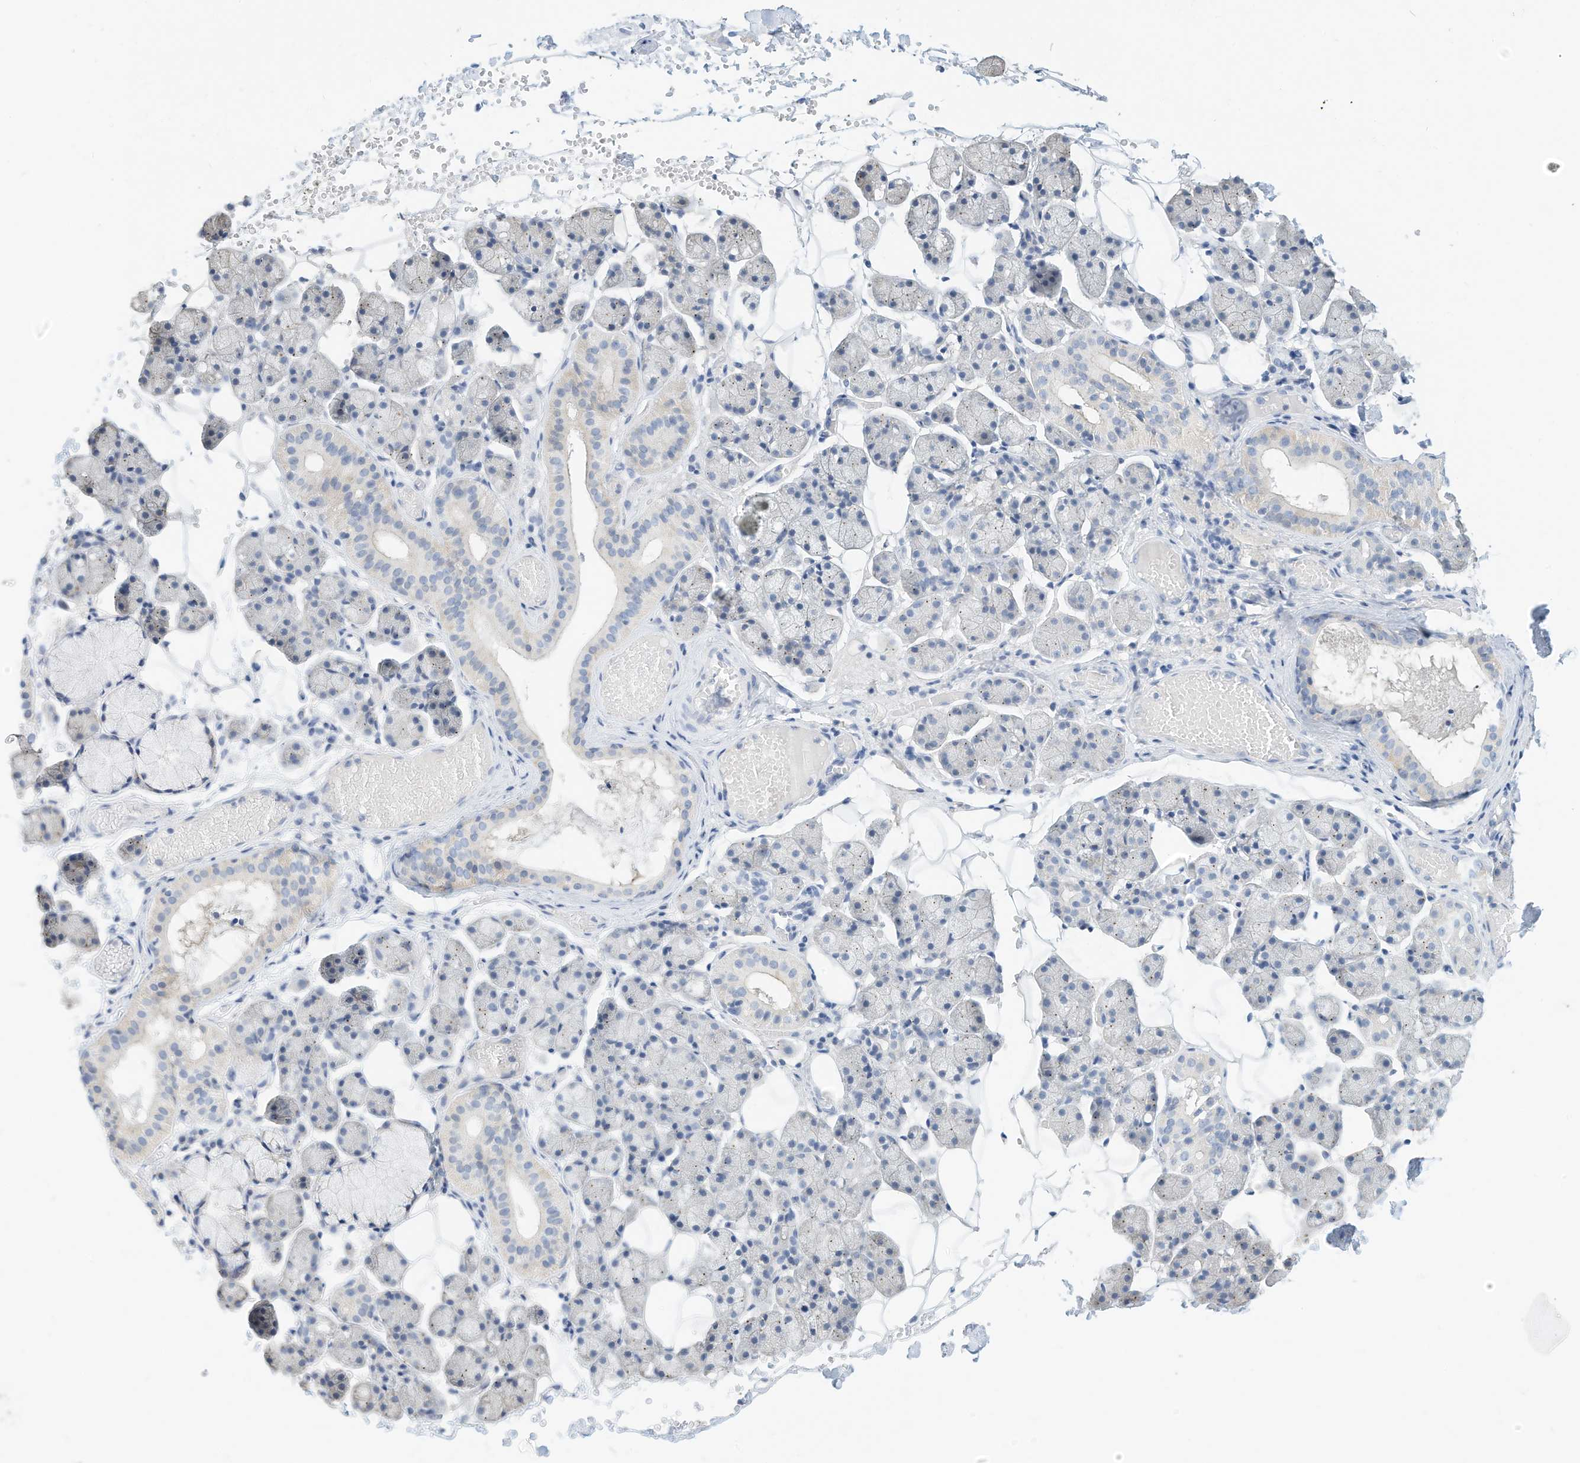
{"staining": {"intensity": "negative", "quantity": "none", "location": "none"}, "tissue": "salivary gland", "cell_type": "Glandular cells", "image_type": "normal", "snomed": [{"axis": "morphology", "description": "Normal tissue, NOS"}, {"axis": "topography", "description": "Salivary gland"}], "caption": "The immunohistochemistry (IHC) micrograph has no significant expression in glandular cells of salivary gland. (Brightfield microscopy of DAB IHC at high magnification).", "gene": "SPOCD1", "patient": {"sex": "female", "age": 33}}